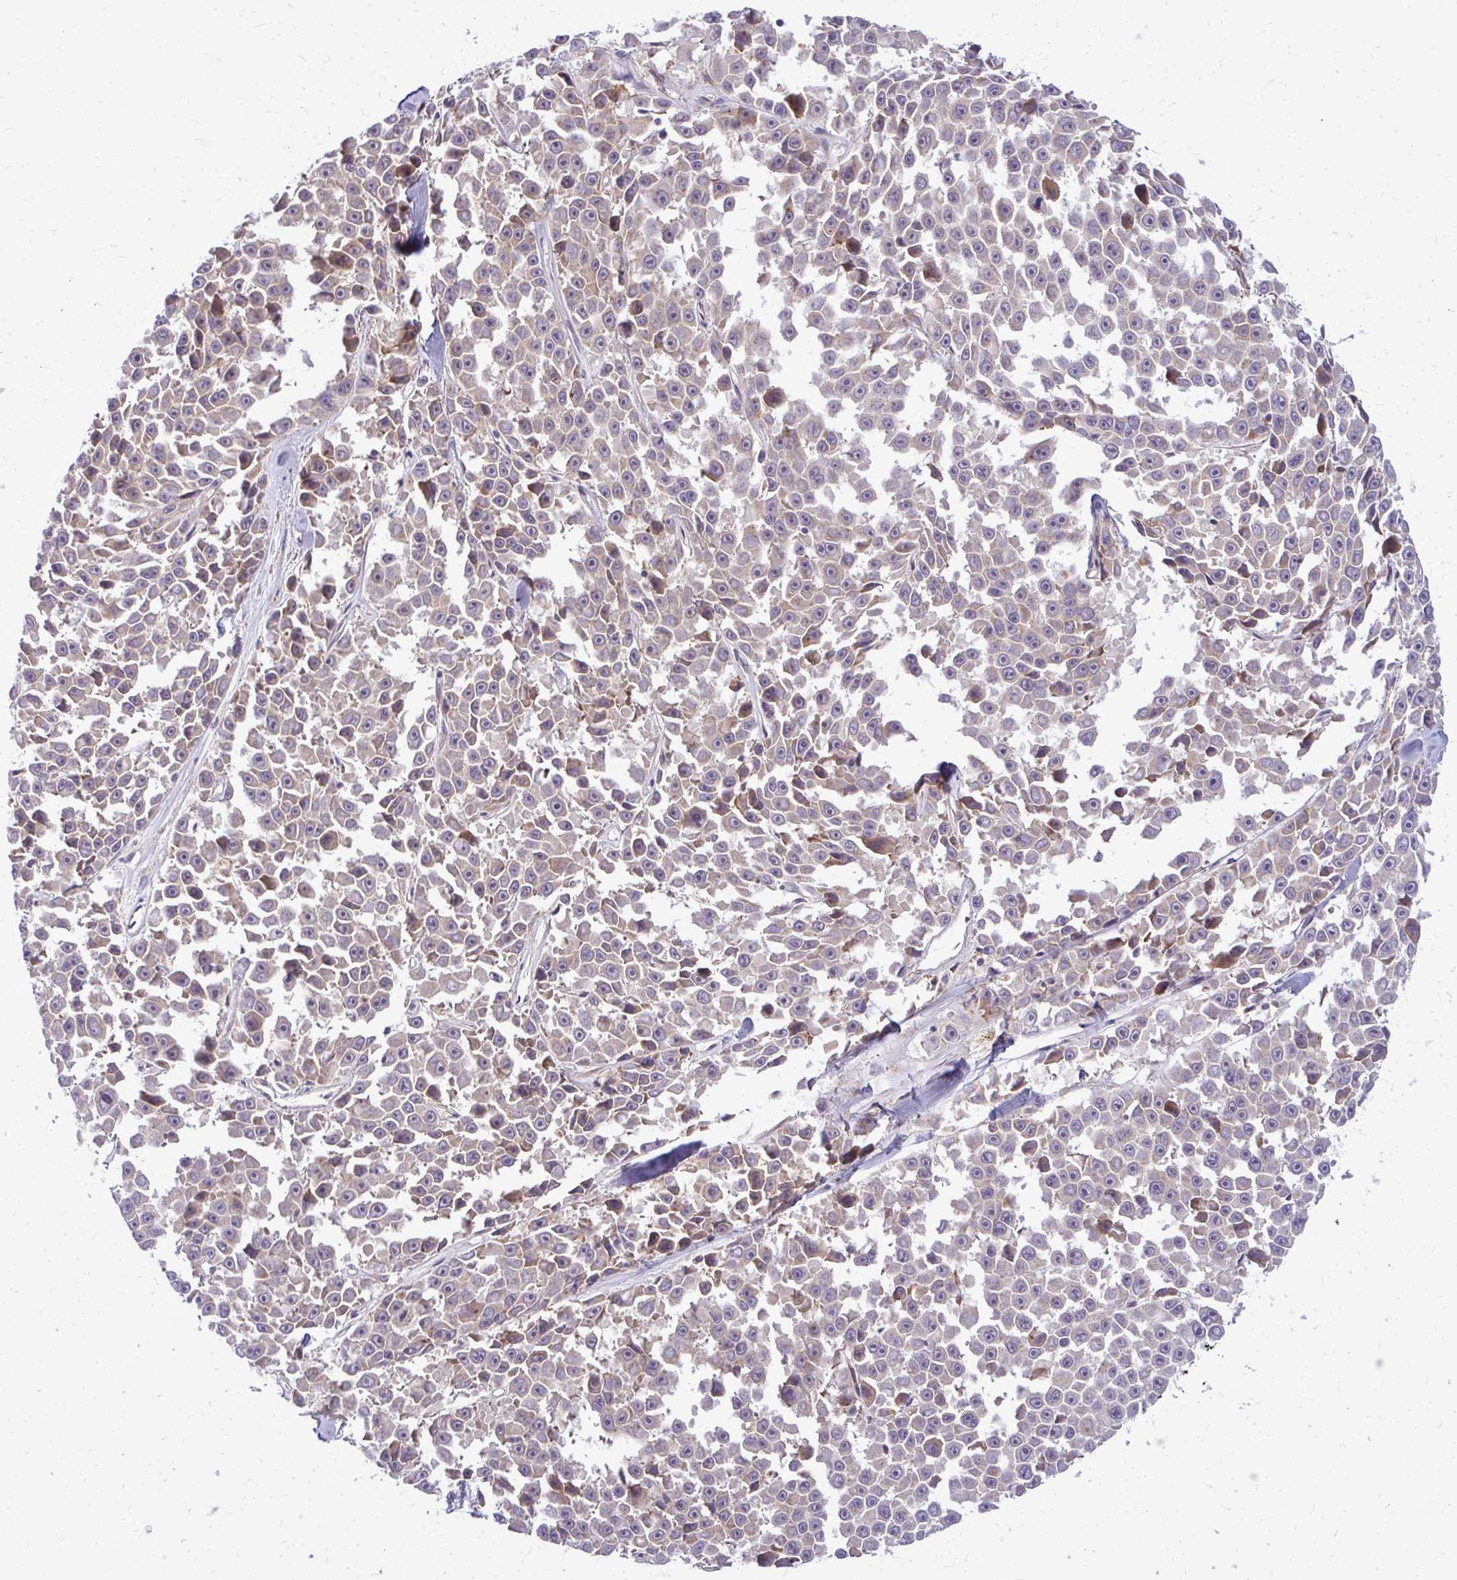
{"staining": {"intensity": "weak", "quantity": "<25%", "location": "cytoplasmic/membranous"}, "tissue": "melanoma", "cell_type": "Tumor cells", "image_type": "cancer", "snomed": [{"axis": "morphology", "description": "Malignant melanoma, NOS"}, {"axis": "topography", "description": "Skin"}], "caption": "A micrograph of melanoma stained for a protein shows no brown staining in tumor cells.", "gene": "OXNAD1", "patient": {"sex": "female", "age": 66}}